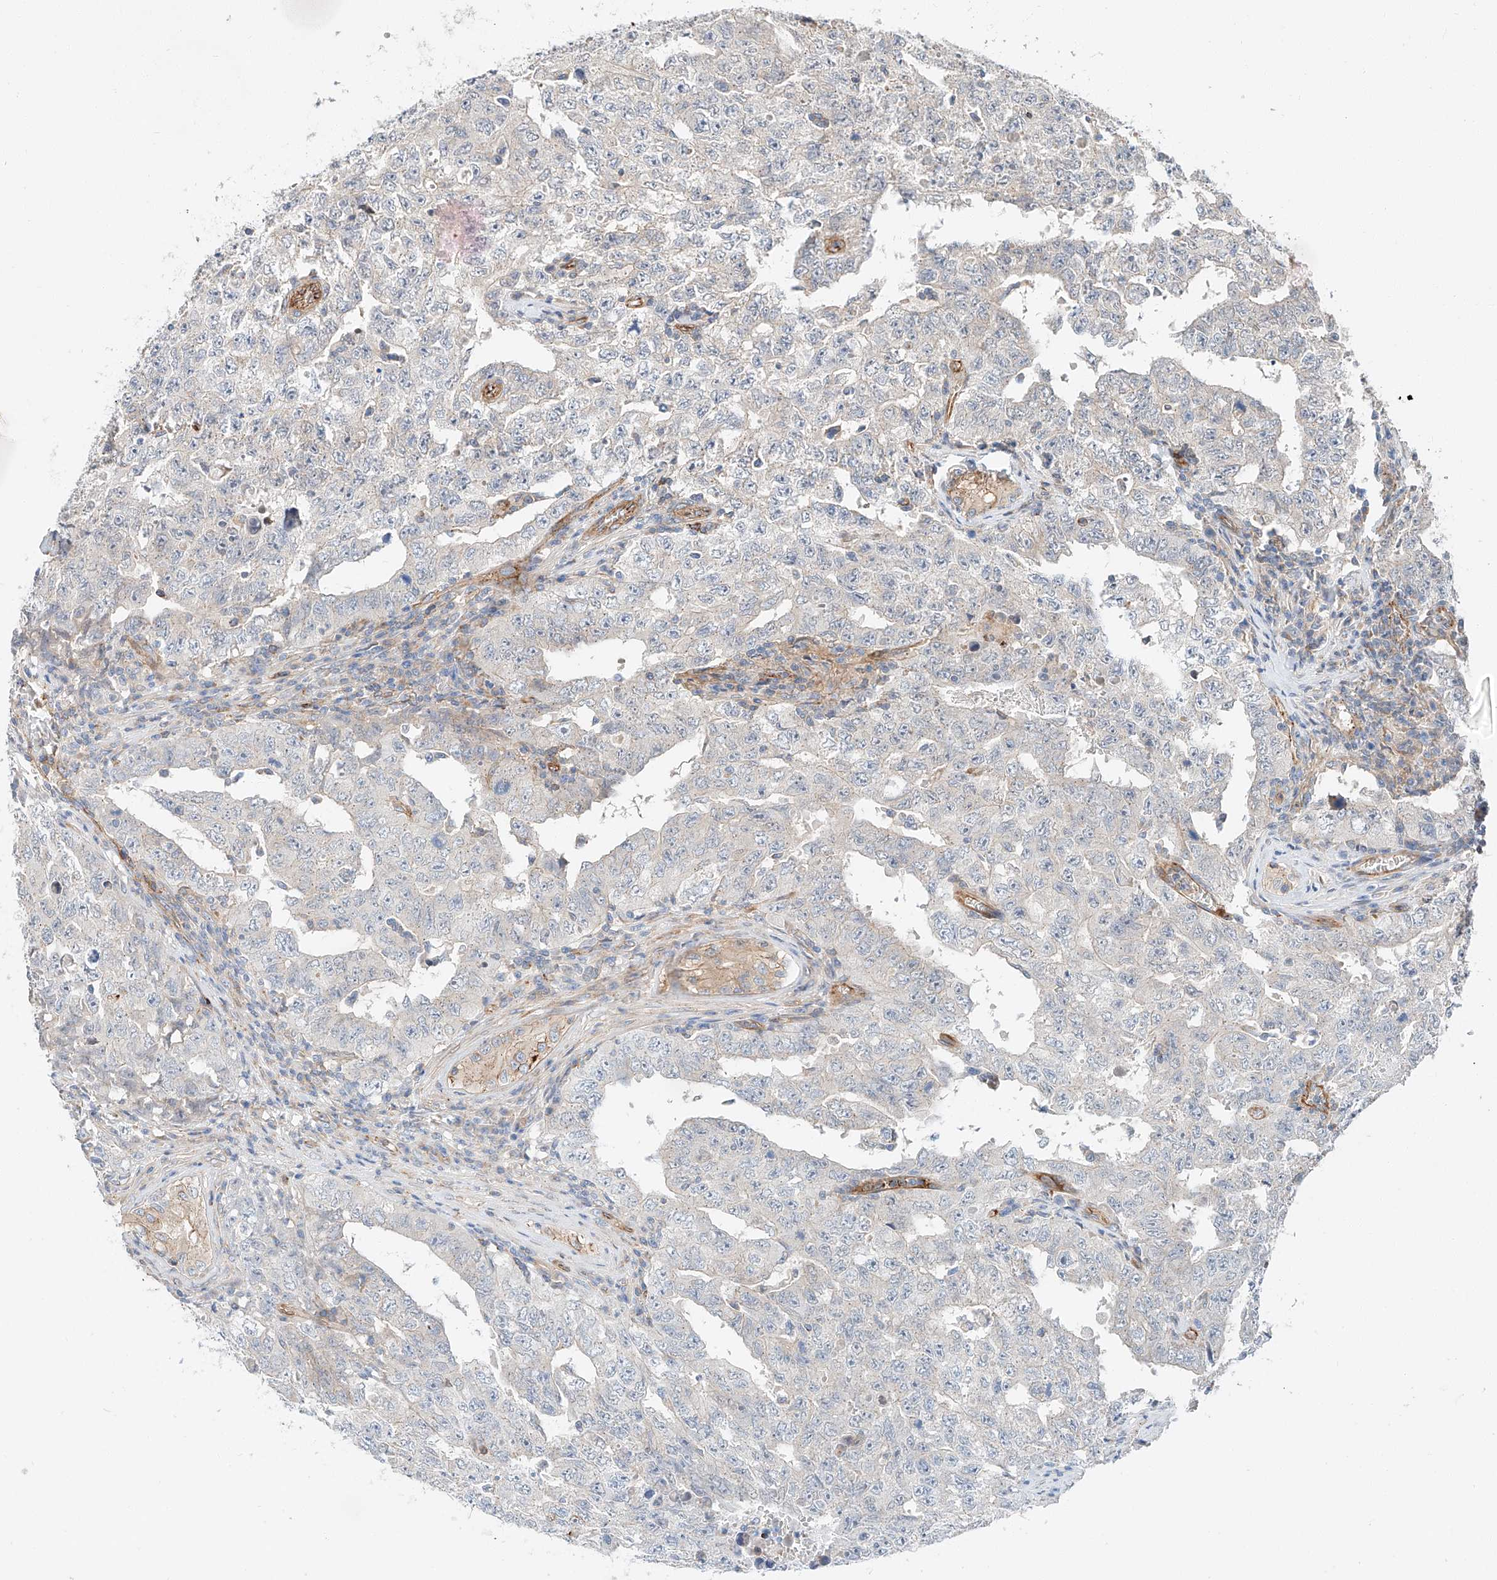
{"staining": {"intensity": "negative", "quantity": "none", "location": "none"}, "tissue": "testis cancer", "cell_type": "Tumor cells", "image_type": "cancer", "snomed": [{"axis": "morphology", "description": "Carcinoma, Embryonal, NOS"}, {"axis": "topography", "description": "Testis"}], "caption": "Immunohistochemistry image of human testis cancer stained for a protein (brown), which shows no staining in tumor cells.", "gene": "MINDY4", "patient": {"sex": "male", "age": 26}}